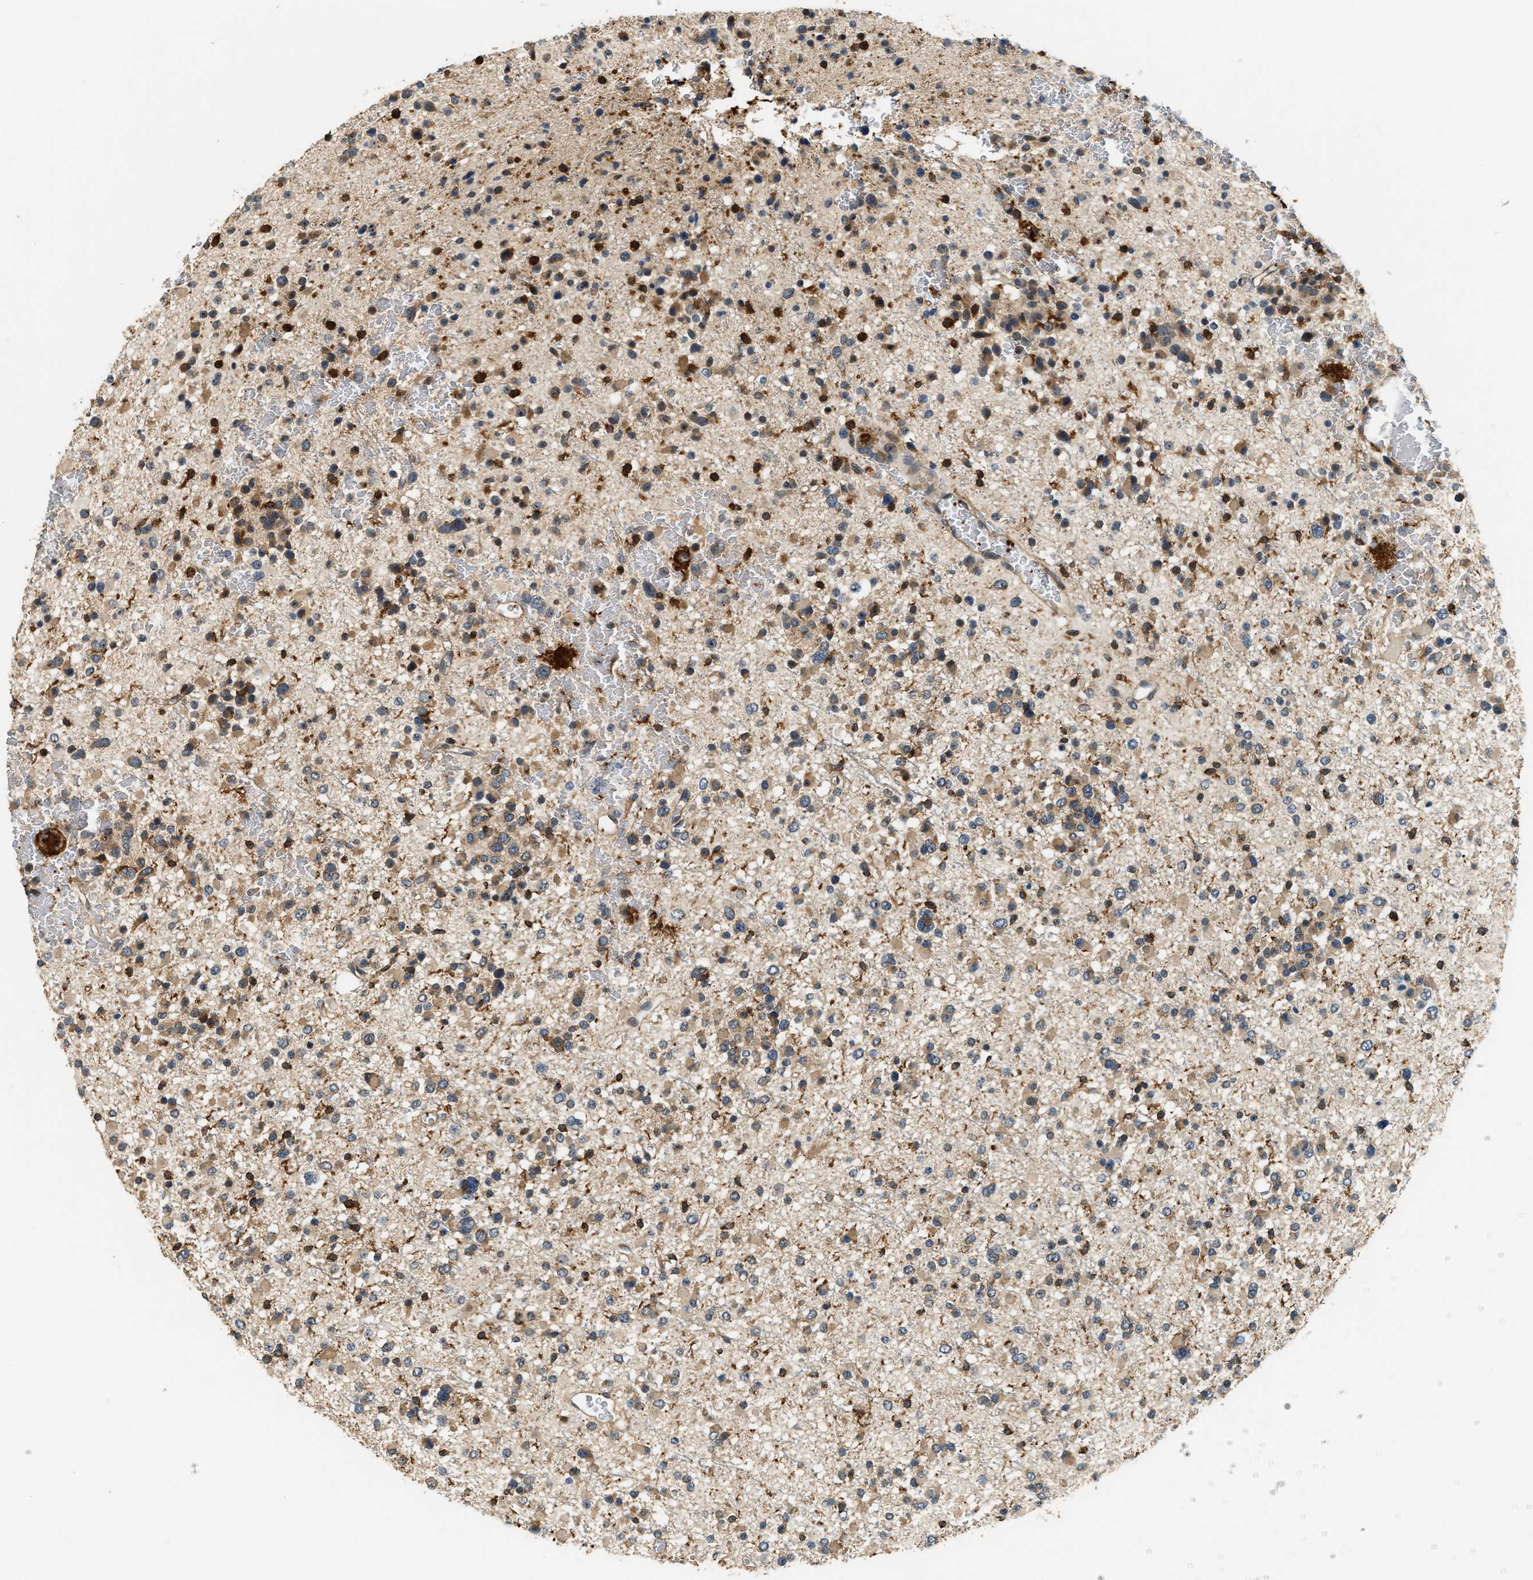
{"staining": {"intensity": "weak", "quantity": ">75%", "location": "cytoplasmic/membranous"}, "tissue": "glioma", "cell_type": "Tumor cells", "image_type": "cancer", "snomed": [{"axis": "morphology", "description": "Glioma, malignant, Low grade"}, {"axis": "topography", "description": "Brain"}], "caption": "Weak cytoplasmic/membranous positivity for a protein is present in approximately >75% of tumor cells of glioma using immunohistochemistry.", "gene": "SNX5", "patient": {"sex": "female", "age": 22}}